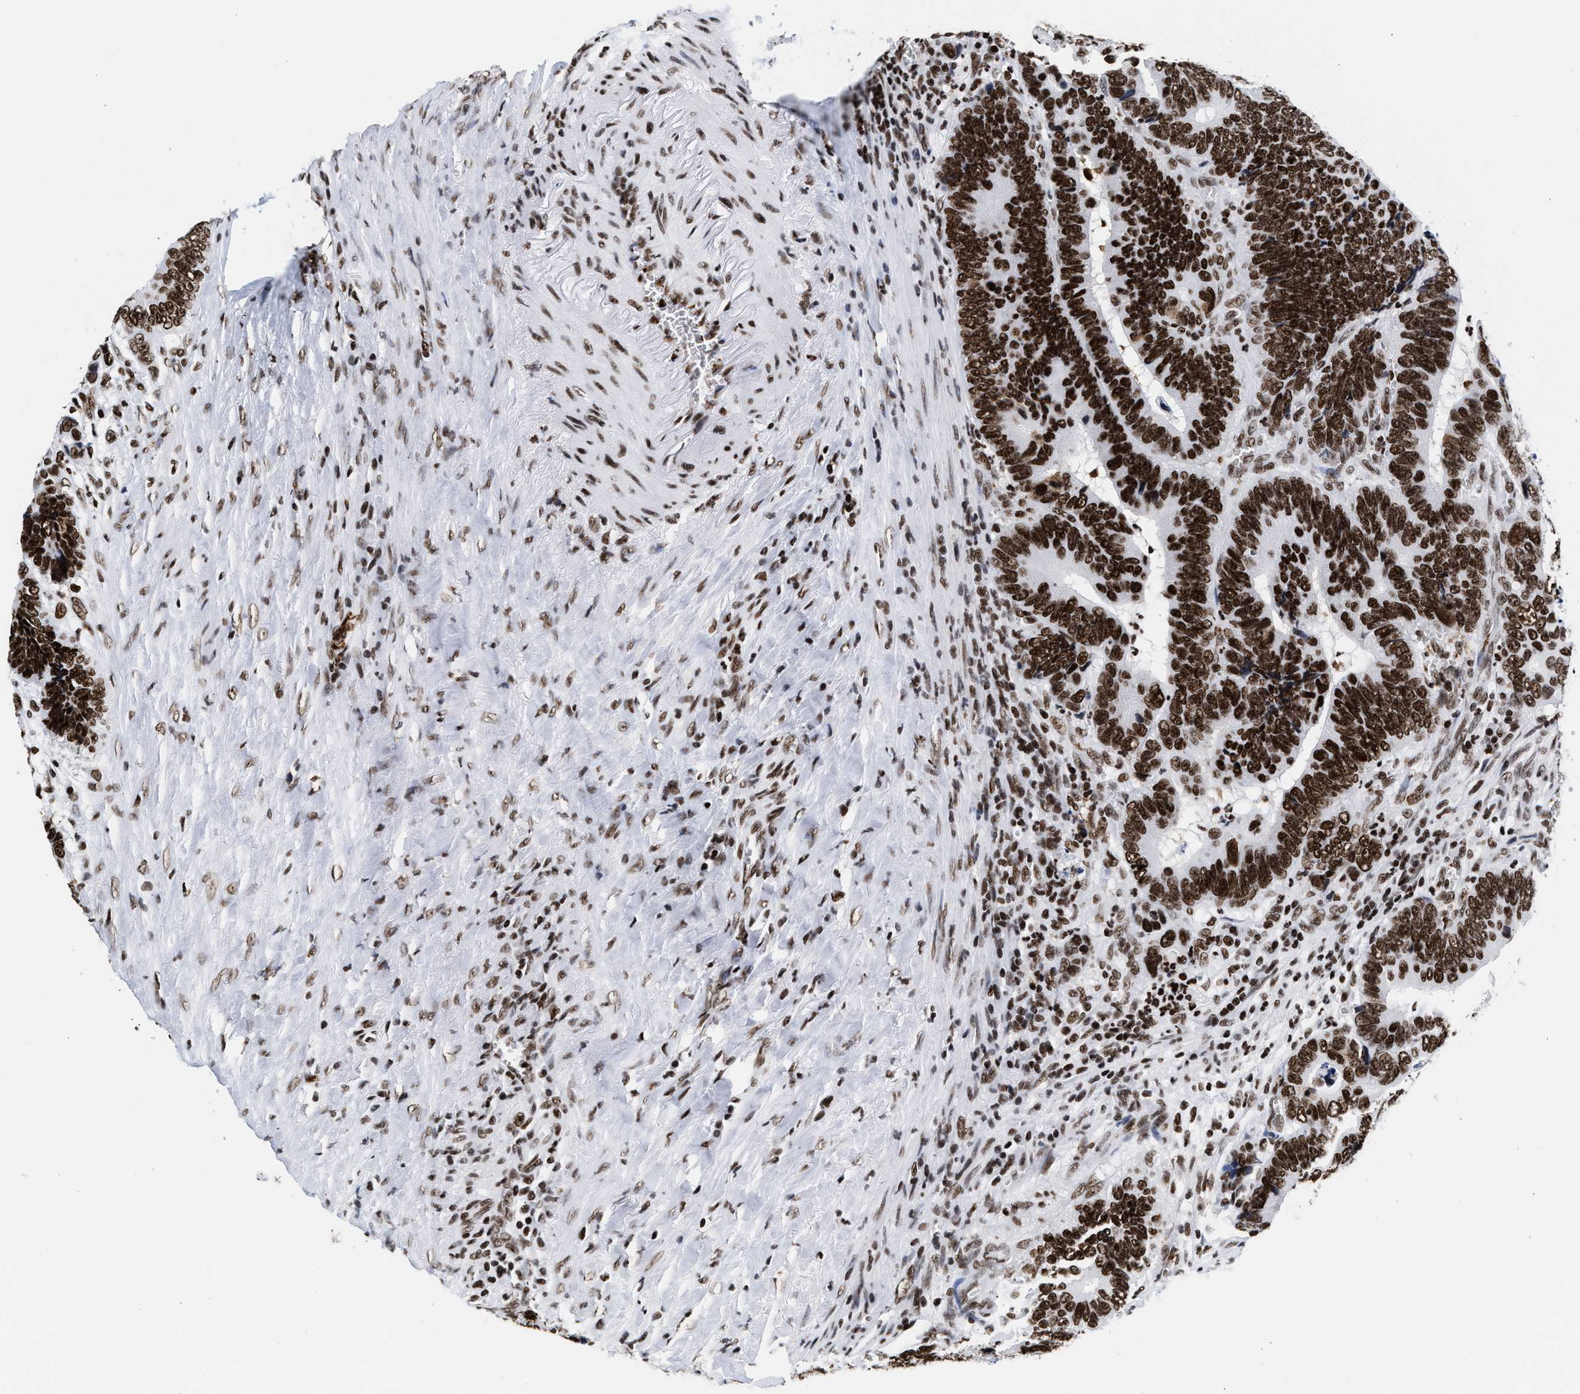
{"staining": {"intensity": "strong", "quantity": ">75%", "location": "nuclear"}, "tissue": "colorectal cancer", "cell_type": "Tumor cells", "image_type": "cancer", "snomed": [{"axis": "morphology", "description": "Adenocarcinoma, NOS"}, {"axis": "topography", "description": "Colon"}], "caption": "High-magnification brightfield microscopy of adenocarcinoma (colorectal) stained with DAB (brown) and counterstained with hematoxylin (blue). tumor cells exhibit strong nuclear positivity is present in about>75% of cells.", "gene": "RAD21", "patient": {"sex": "male", "age": 72}}